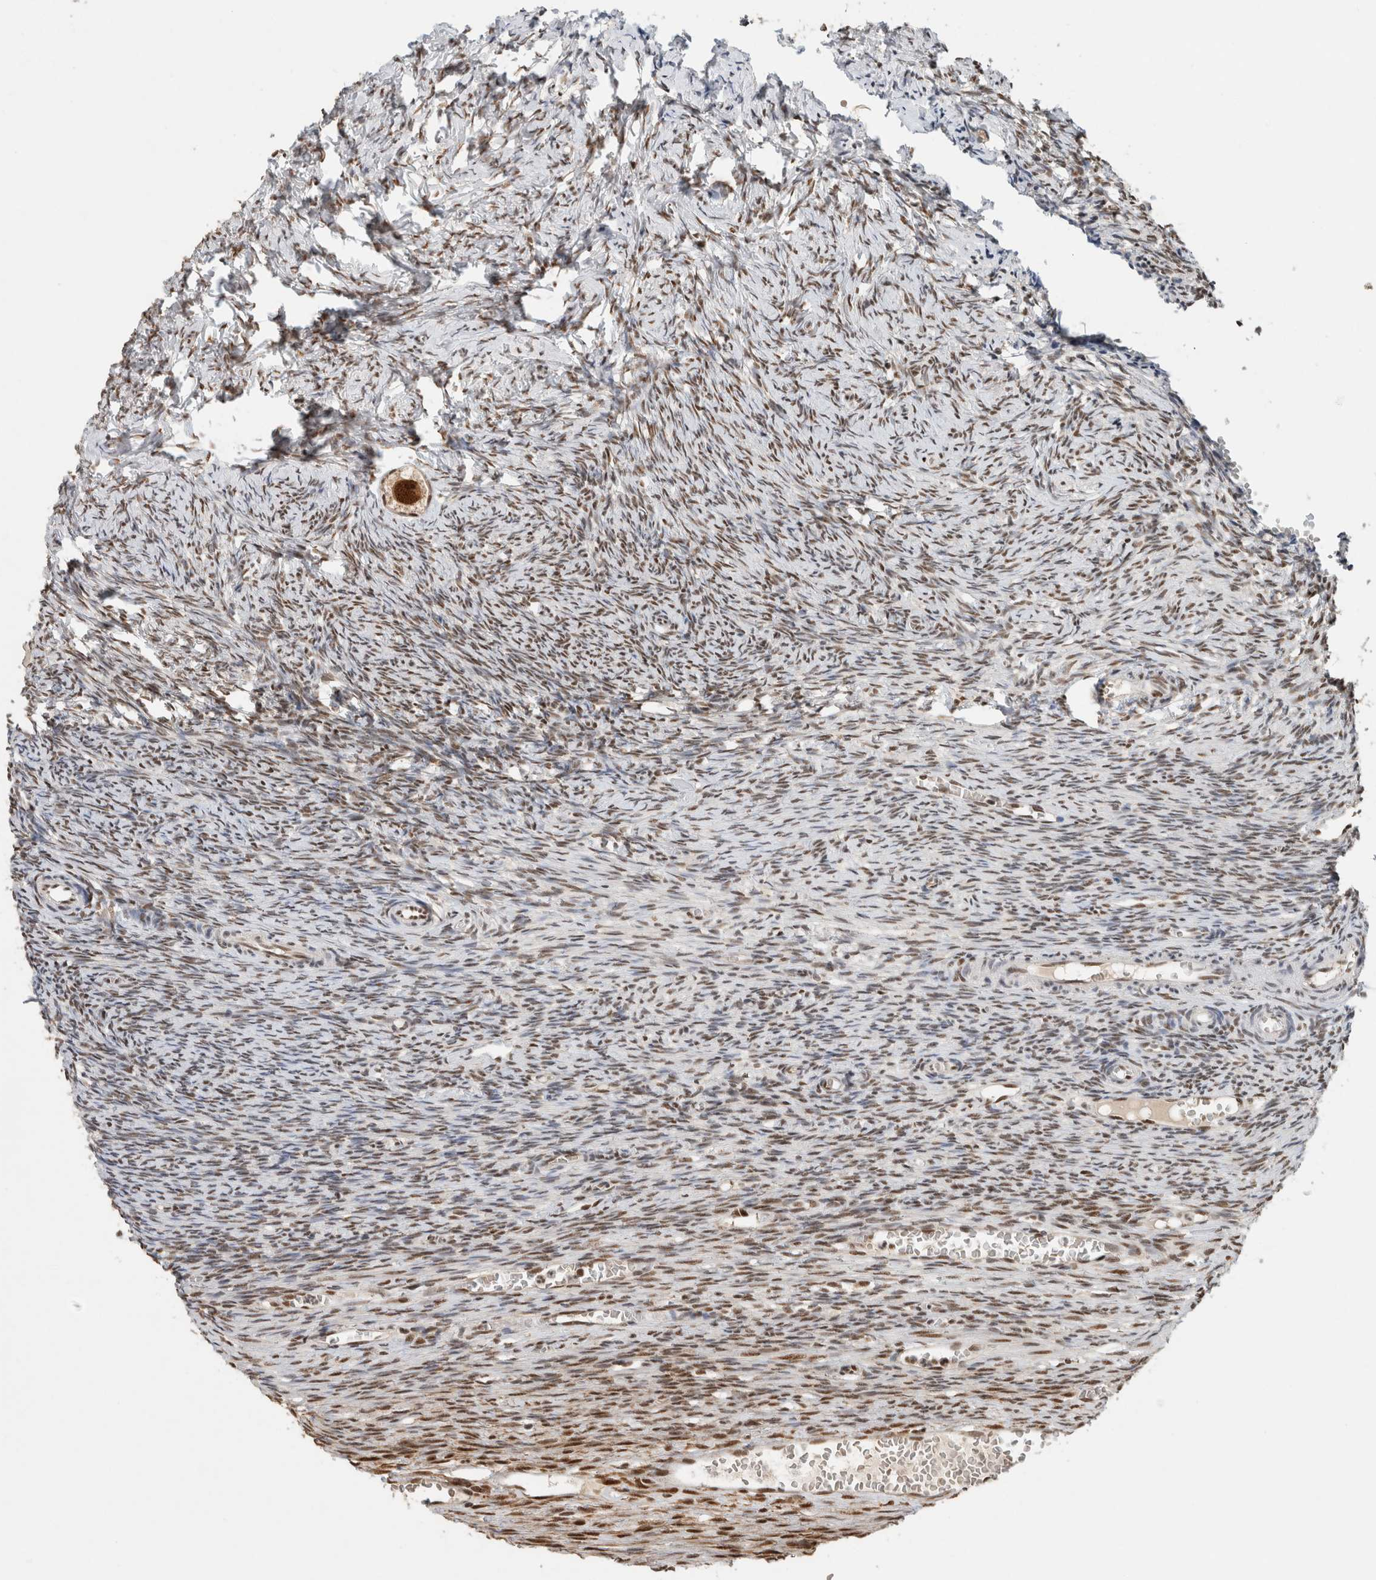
{"staining": {"intensity": "strong", "quantity": ">75%", "location": "nuclear"}, "tissue": "ovary", "cell_type": "Follicle cells", "image_type": "normal", "snomed": [{"axis": "morphology", "description": "Normal tissue, NOS"}, {"axis": "topography", "description": "Ovary"}], "caption": "This image reveals benign ovary stained with immunohistochemistry to label a protein in brown. The nuclear of follicle cells show strong positivity for the protein. Nuclei are counter-stained blue.", "gene": "DDX42", "patient": {"sex": "female", "age": 27}}